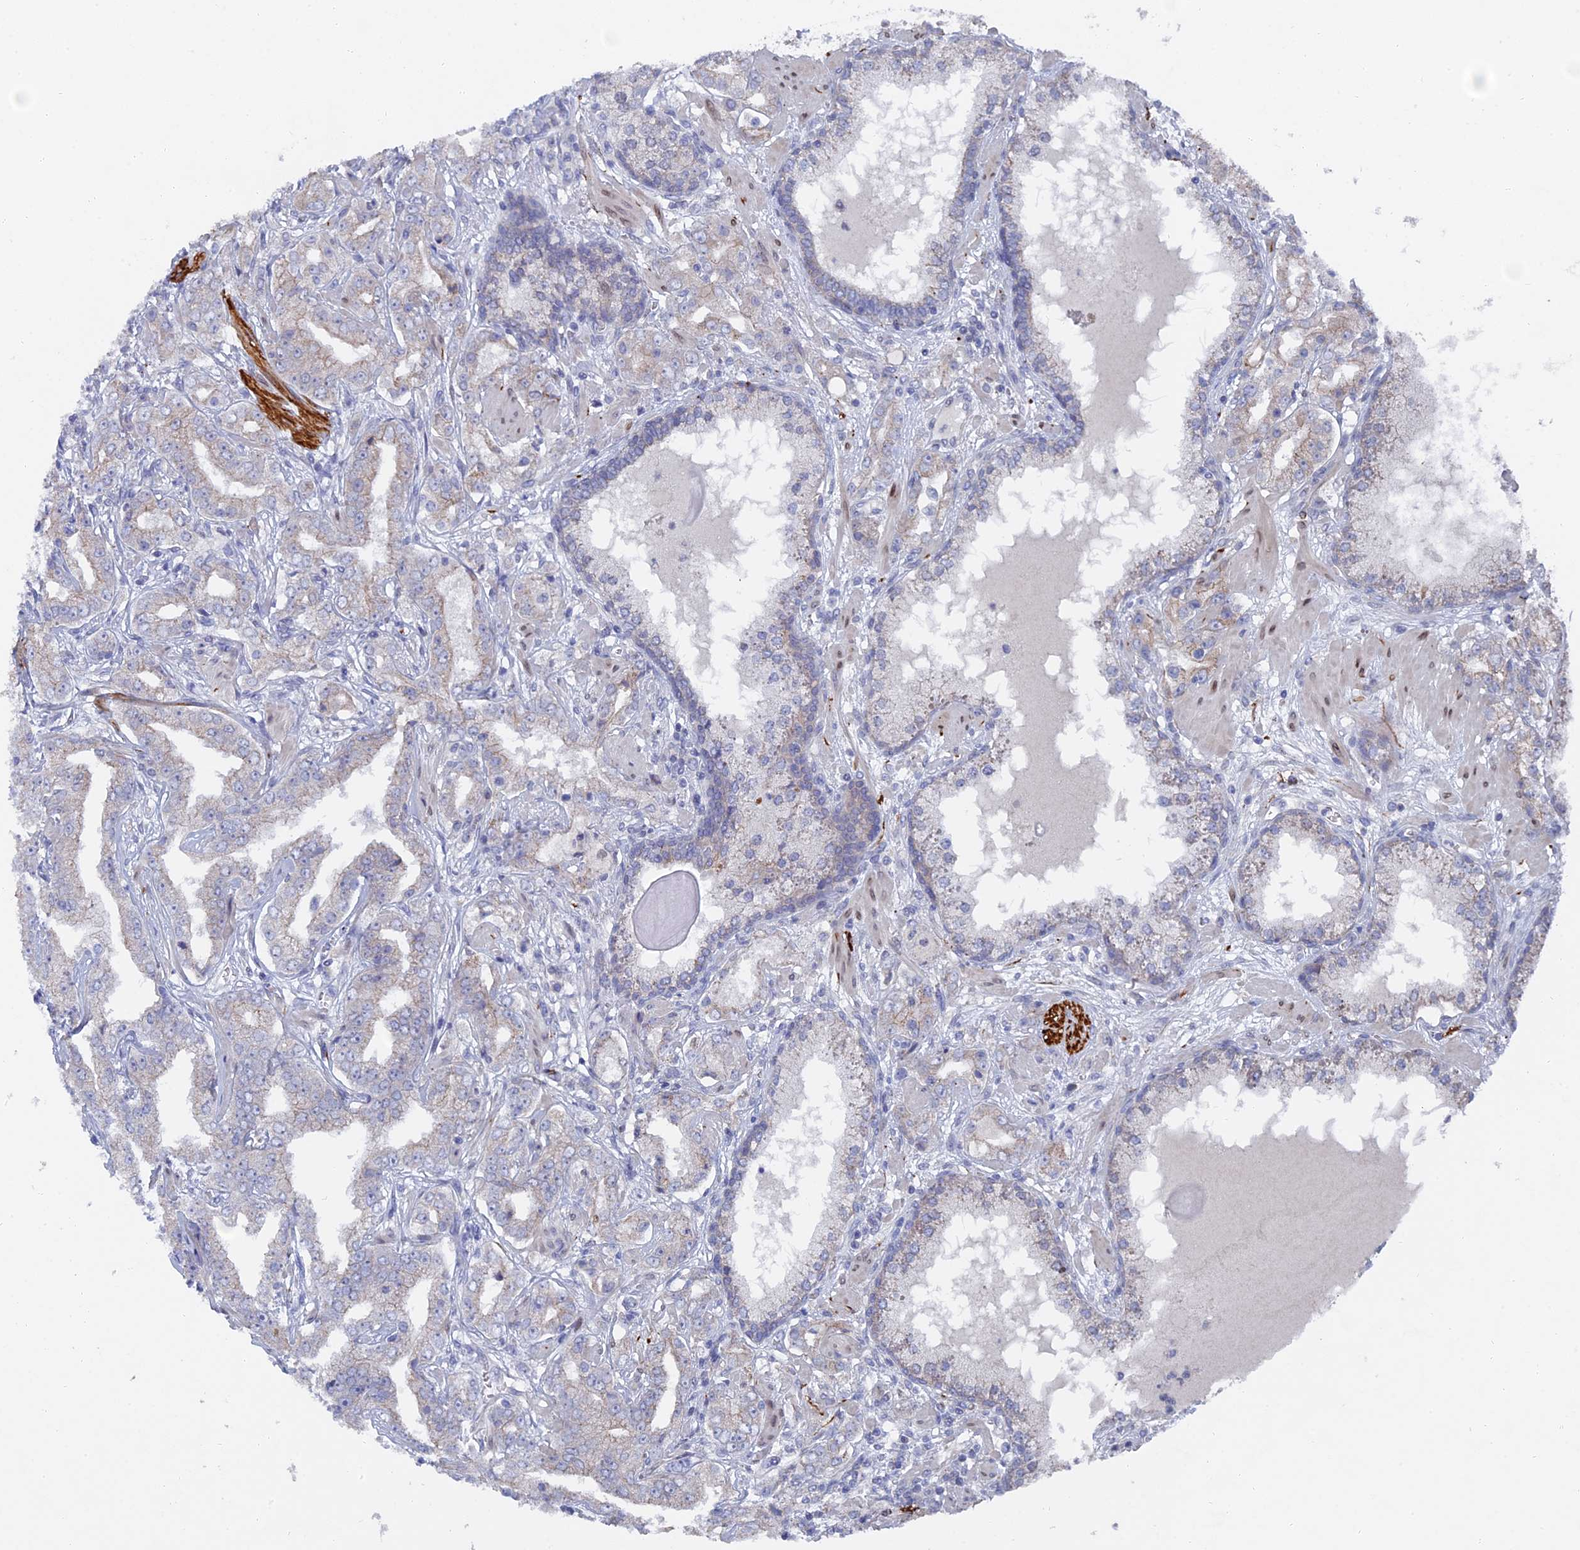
{"staining": {"intensity": "negative", "quantity": "none", "location": "none"}, "tissue": "prostate cancer", "cell_type": "Tumor cells", "image_type": "cancer", "snomed": [{"axis": "morphology", "description": "Adenocarcinoma, High grade"}, {"axis": "topography", "description": "Prostate"}], "caption": "The IHC image has no significant positivity in tumor cells of high-grade adenocarcinoma (prostate) tissue. (DAB (3,3'-diaminobenzidine) immunohistochemistry with hematoxylin counter stain).", "gene": "TMEM161A", "patient": {"sex": "male", "age": 63}}